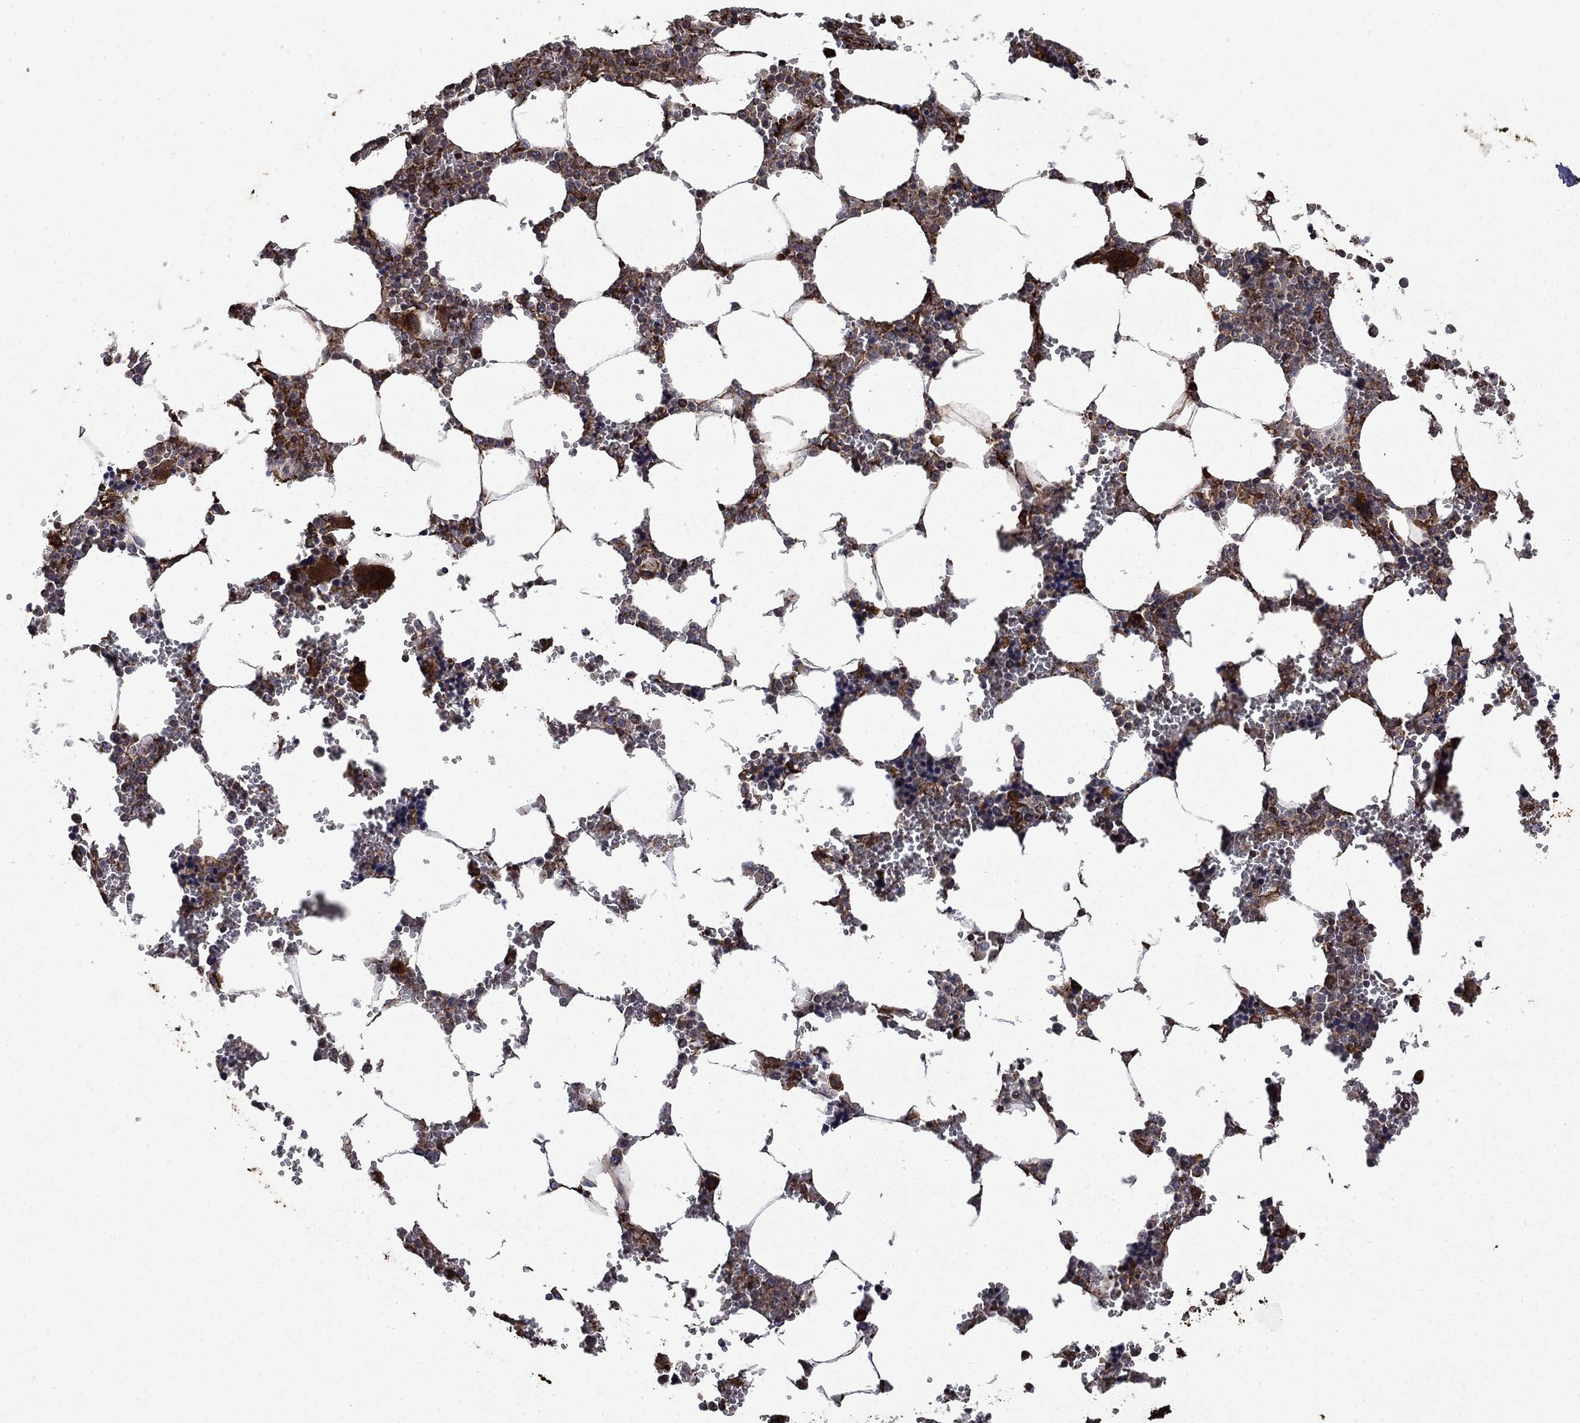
{"staining": {"intensity": "moderate", "quantity": "25%-75%", "location": "cytoplasmic/membranous"}, "tissue": "bone marrow", "cell_type": "Hematopoietic cells", "image_type": "normal", "snomed": [{"axis": "morphology", "description": "Normal tissue, NOS"}, {"axis": "topography", "description": "Bone marrow"}], "caption": "Immunohistochemistry micrograph of benign bone marrow: human bone marrow stained using IHC displays medium levels of moderate protein expression localized specifically in the cytoplasmic/membranous of hematopoietic cells, appearing as a cytoplasmic/membranous brown color.", "gene": "CUTC", "patient": {"sex": "female", "age": 72}}